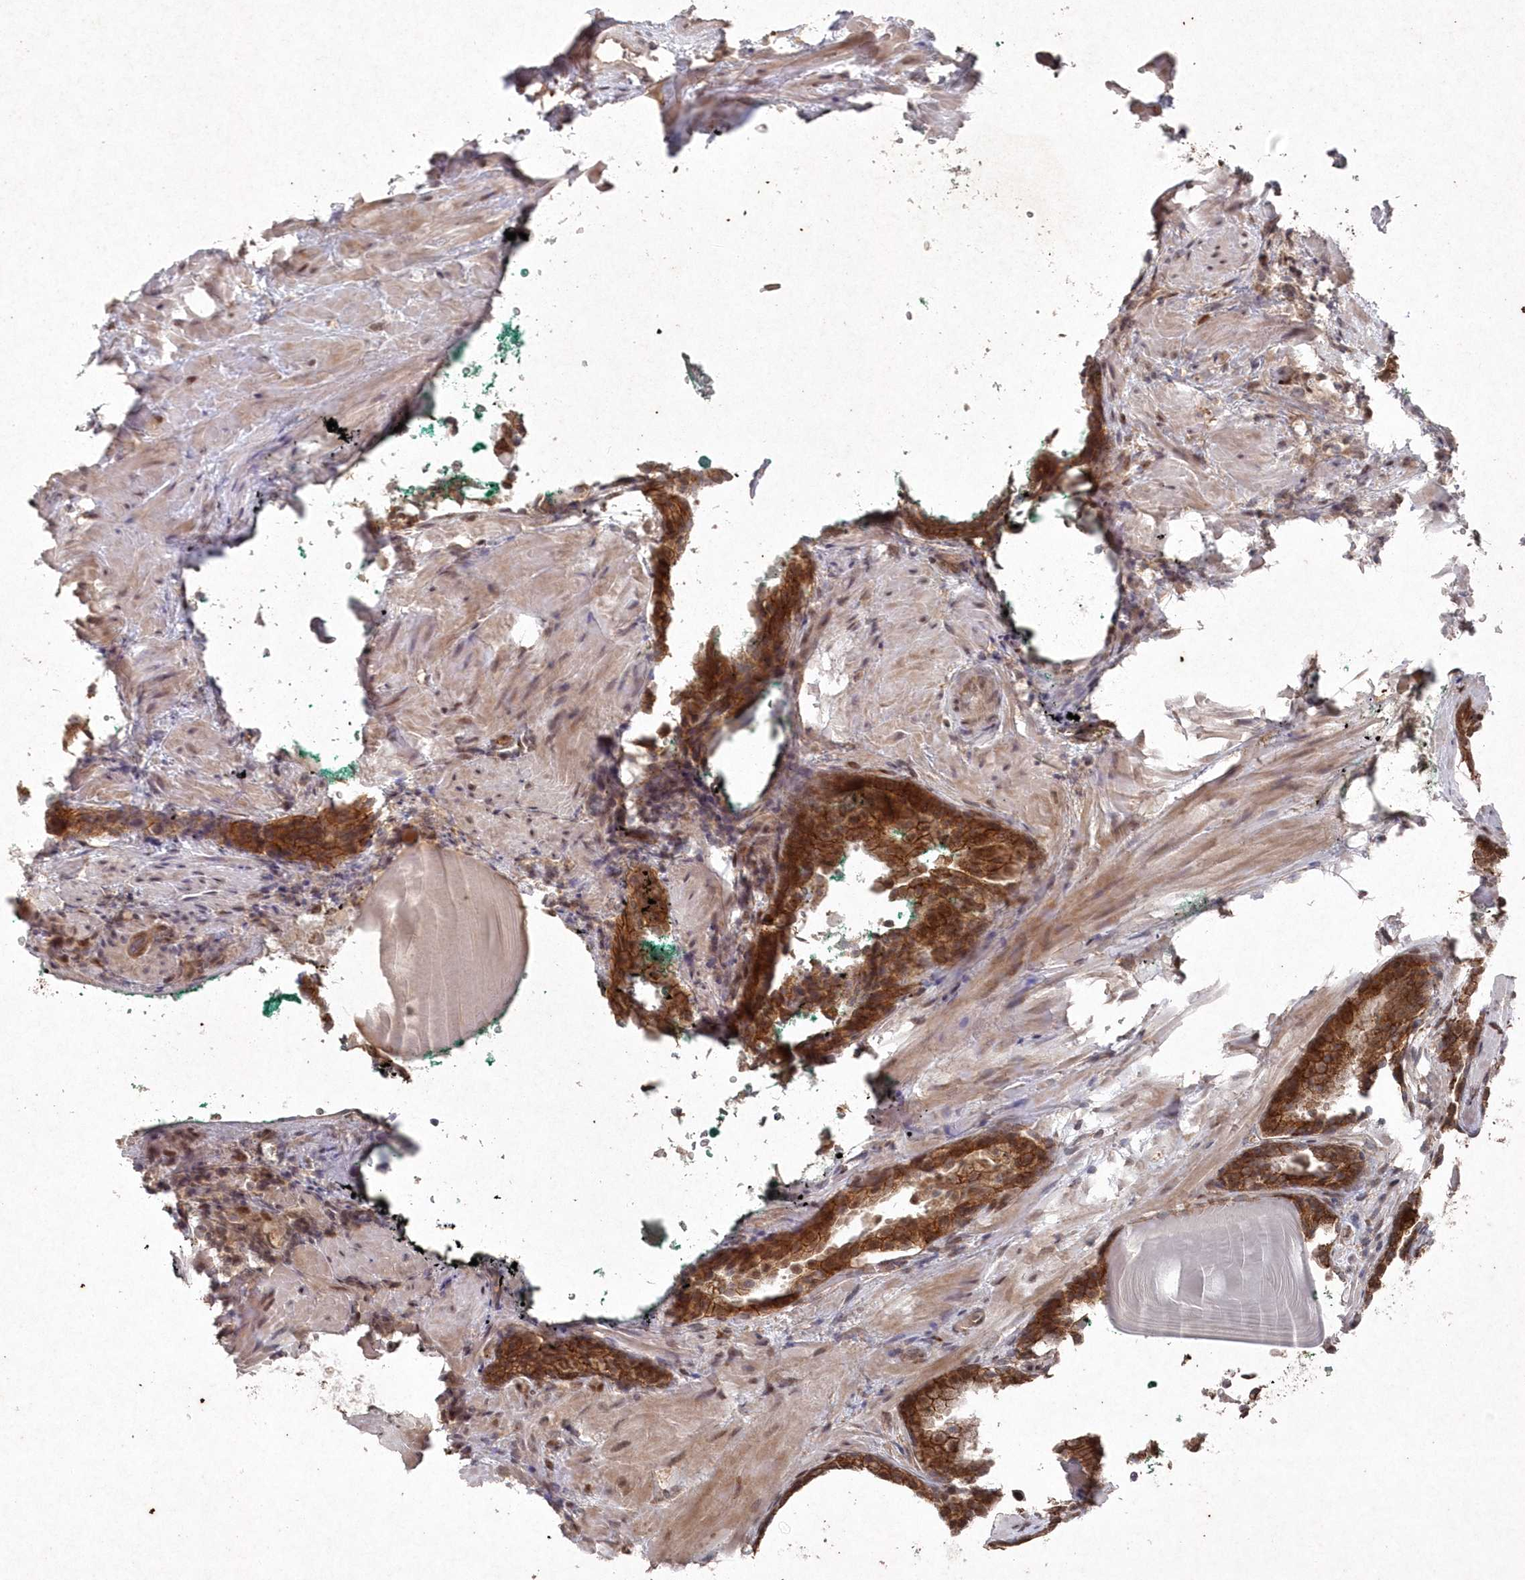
{"staining": {"intensity": "strong", "quantity": ">75%", "location": "cytoplasmic/membranous"}, "tissue": "prostate cancer", "cell_type": "Tumor cells", "image_type": "cancer", "snomed": [{"axis": "morphology", "description": "Adenocarcinoma, High grade"}, {"axis": "topography", "description": "Prostate"}], "caption": "Human prostate cancer (high-grade adenocarcinoma) stained with a protein marker displays strong staining in tumor cells.", "gene": "VSIG2", "patient": {"sex": "male", "age": 62}}